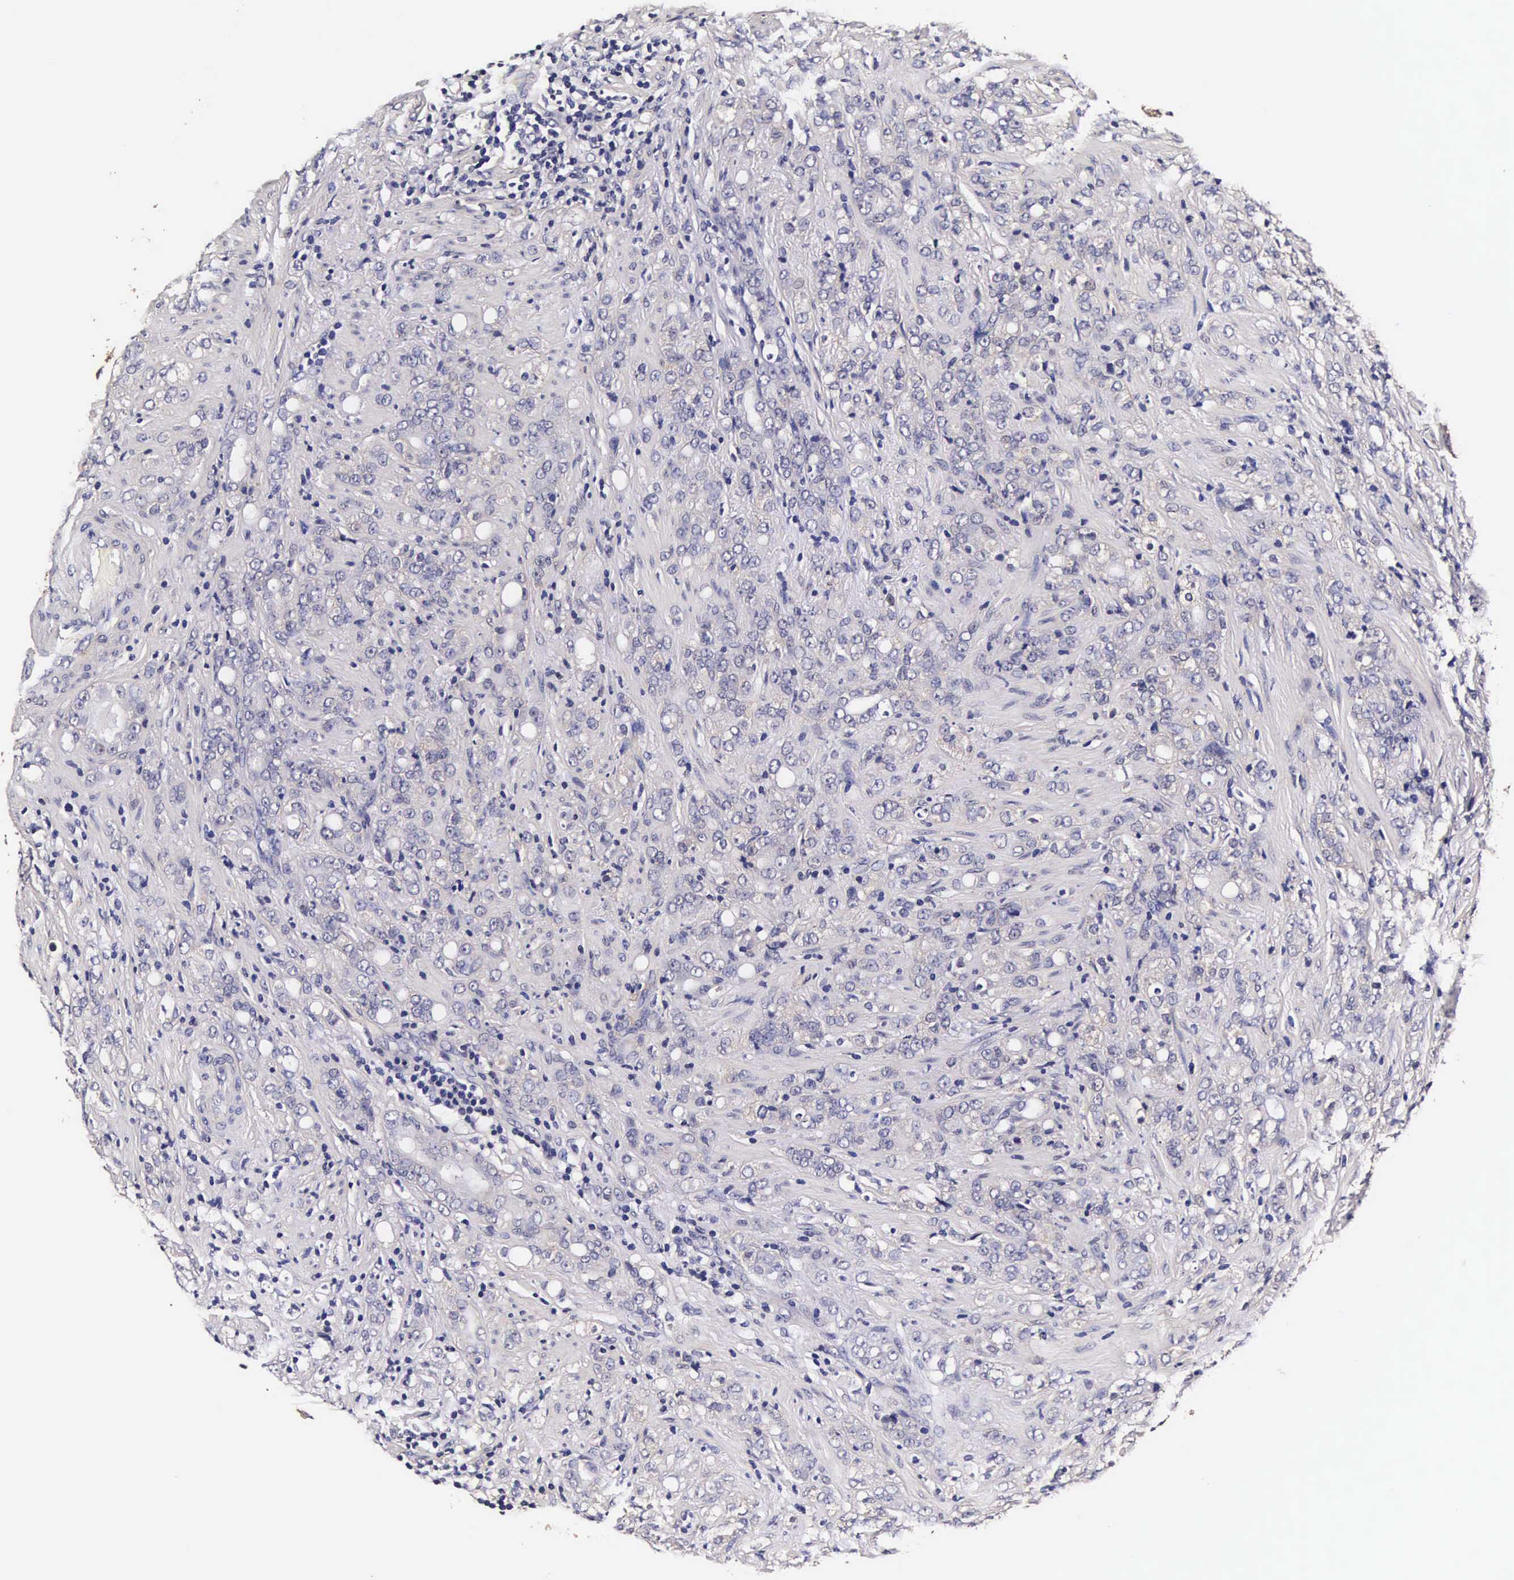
{"staining": {"intensity": "weak", "quantity": "<25%", "location": "cytoplasmic/membranous,nuclear"}, "tissue": "prostate cancer", "cell_type": "Tumor cells", "image_type": "cancer", "snomed": [{"axis": "morphology", "description": "Adenocarcinoma, Medium grade"}, {"axis": "topography", "description": "Prostate"}], "caption": "Prostate cancer stained for a protein using IHC demonstrates no staining tumor cells.", "gene": "TECPR2", "patient": {"sex": "male", "age": 59}}